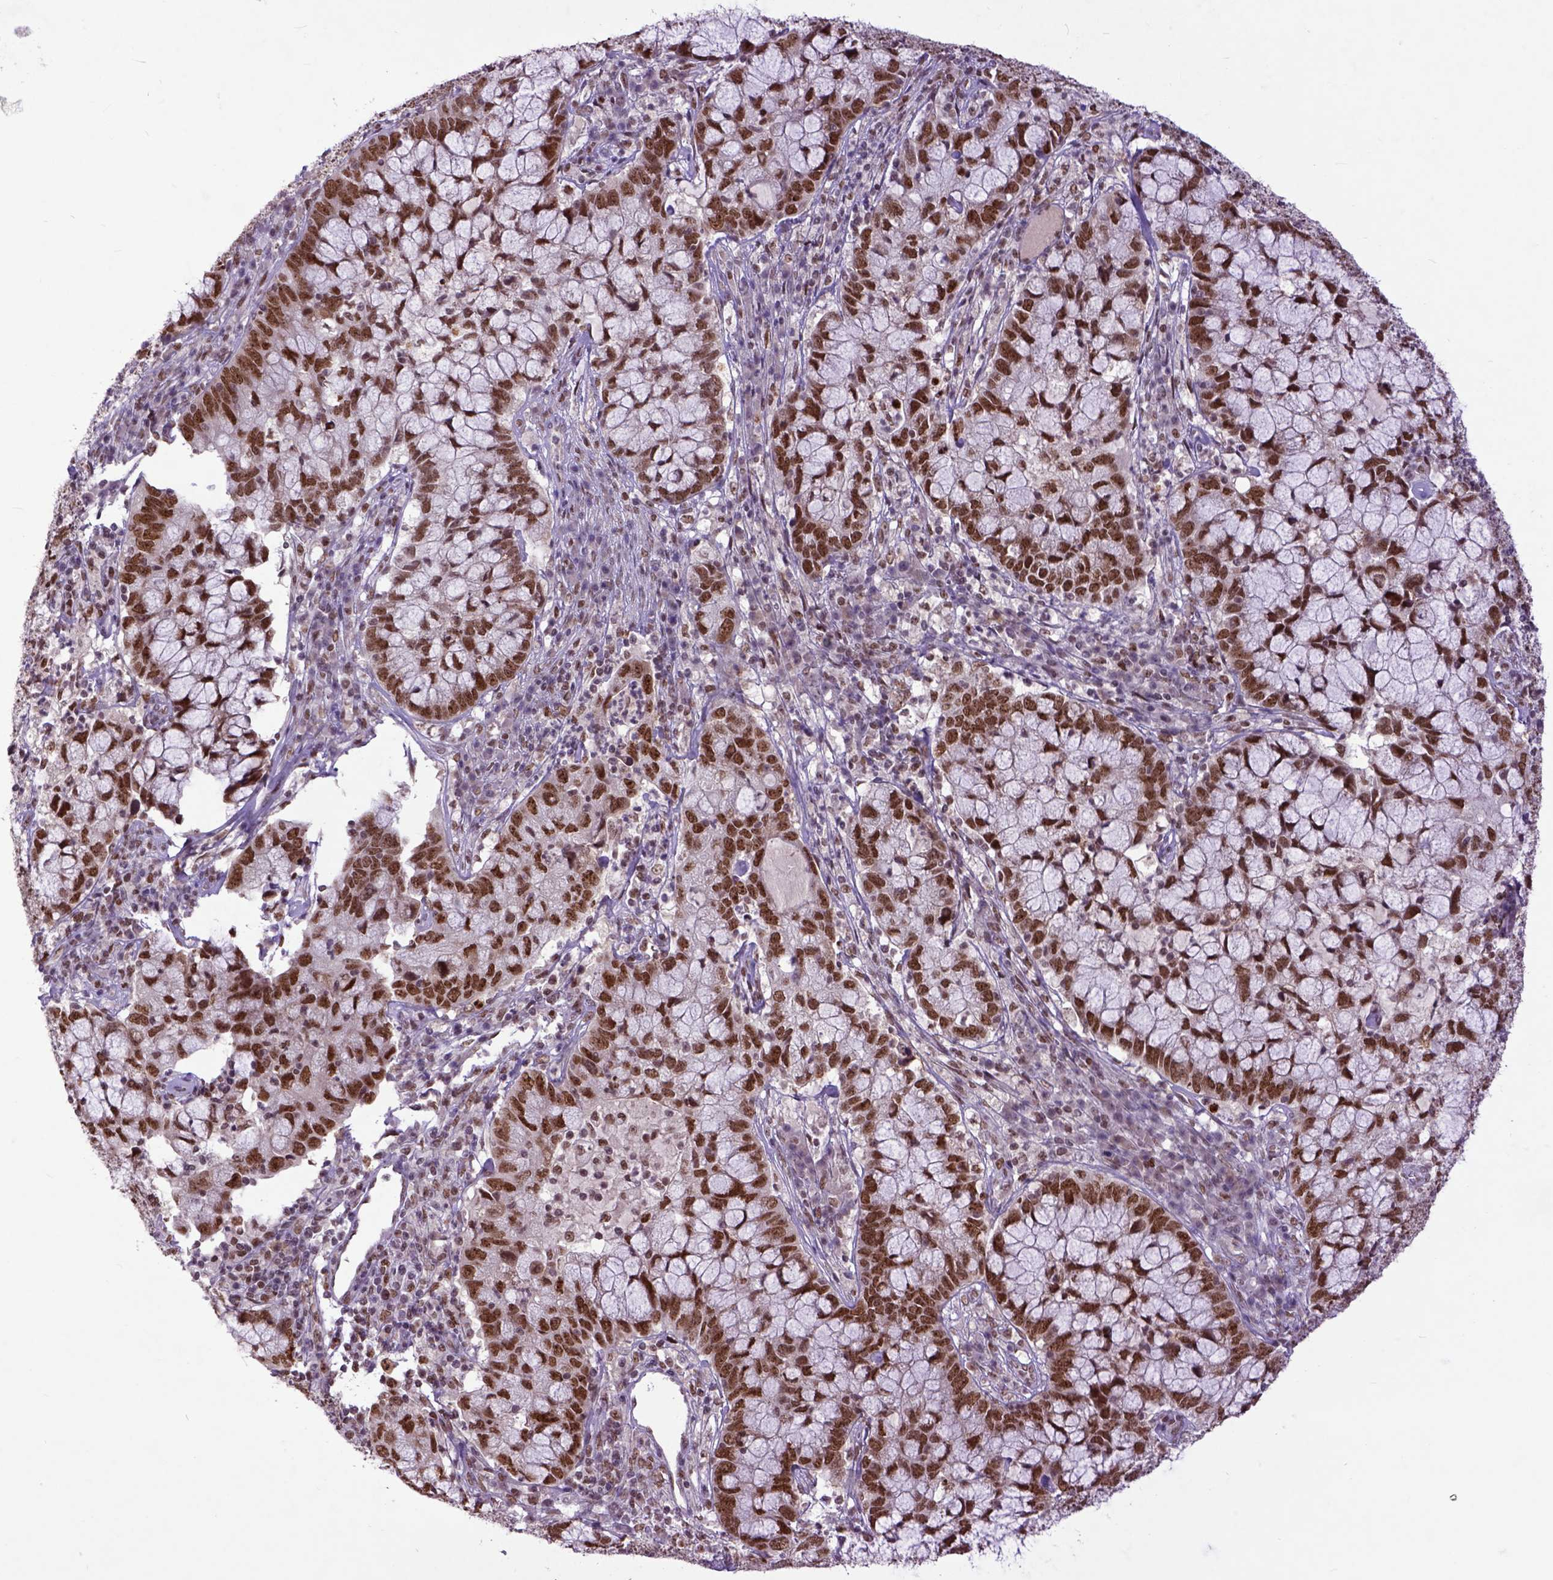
{"staining": {"intensity": "moderate", "quantity": ">75%", "location": "nuclear"}, "tissue": "cervical cancer", "cell_type": "Tumor cells", "image_type": "cancer", "snomed": [{"axis": "morphology", "description": "Adenocarcinoma, NOS"}, {"axis": "topography", "description": "Cervix"}], "caption": "DAB immunohistochemical staining of human cervical cancer reveals moderate nuclear protein staining in approximately >75% of tumor cells. (brown staining indicates protein expression, while blue staining denotes nuclei).", "gene": "RCC2", "patient": {"sex": "female", "age": 40}}